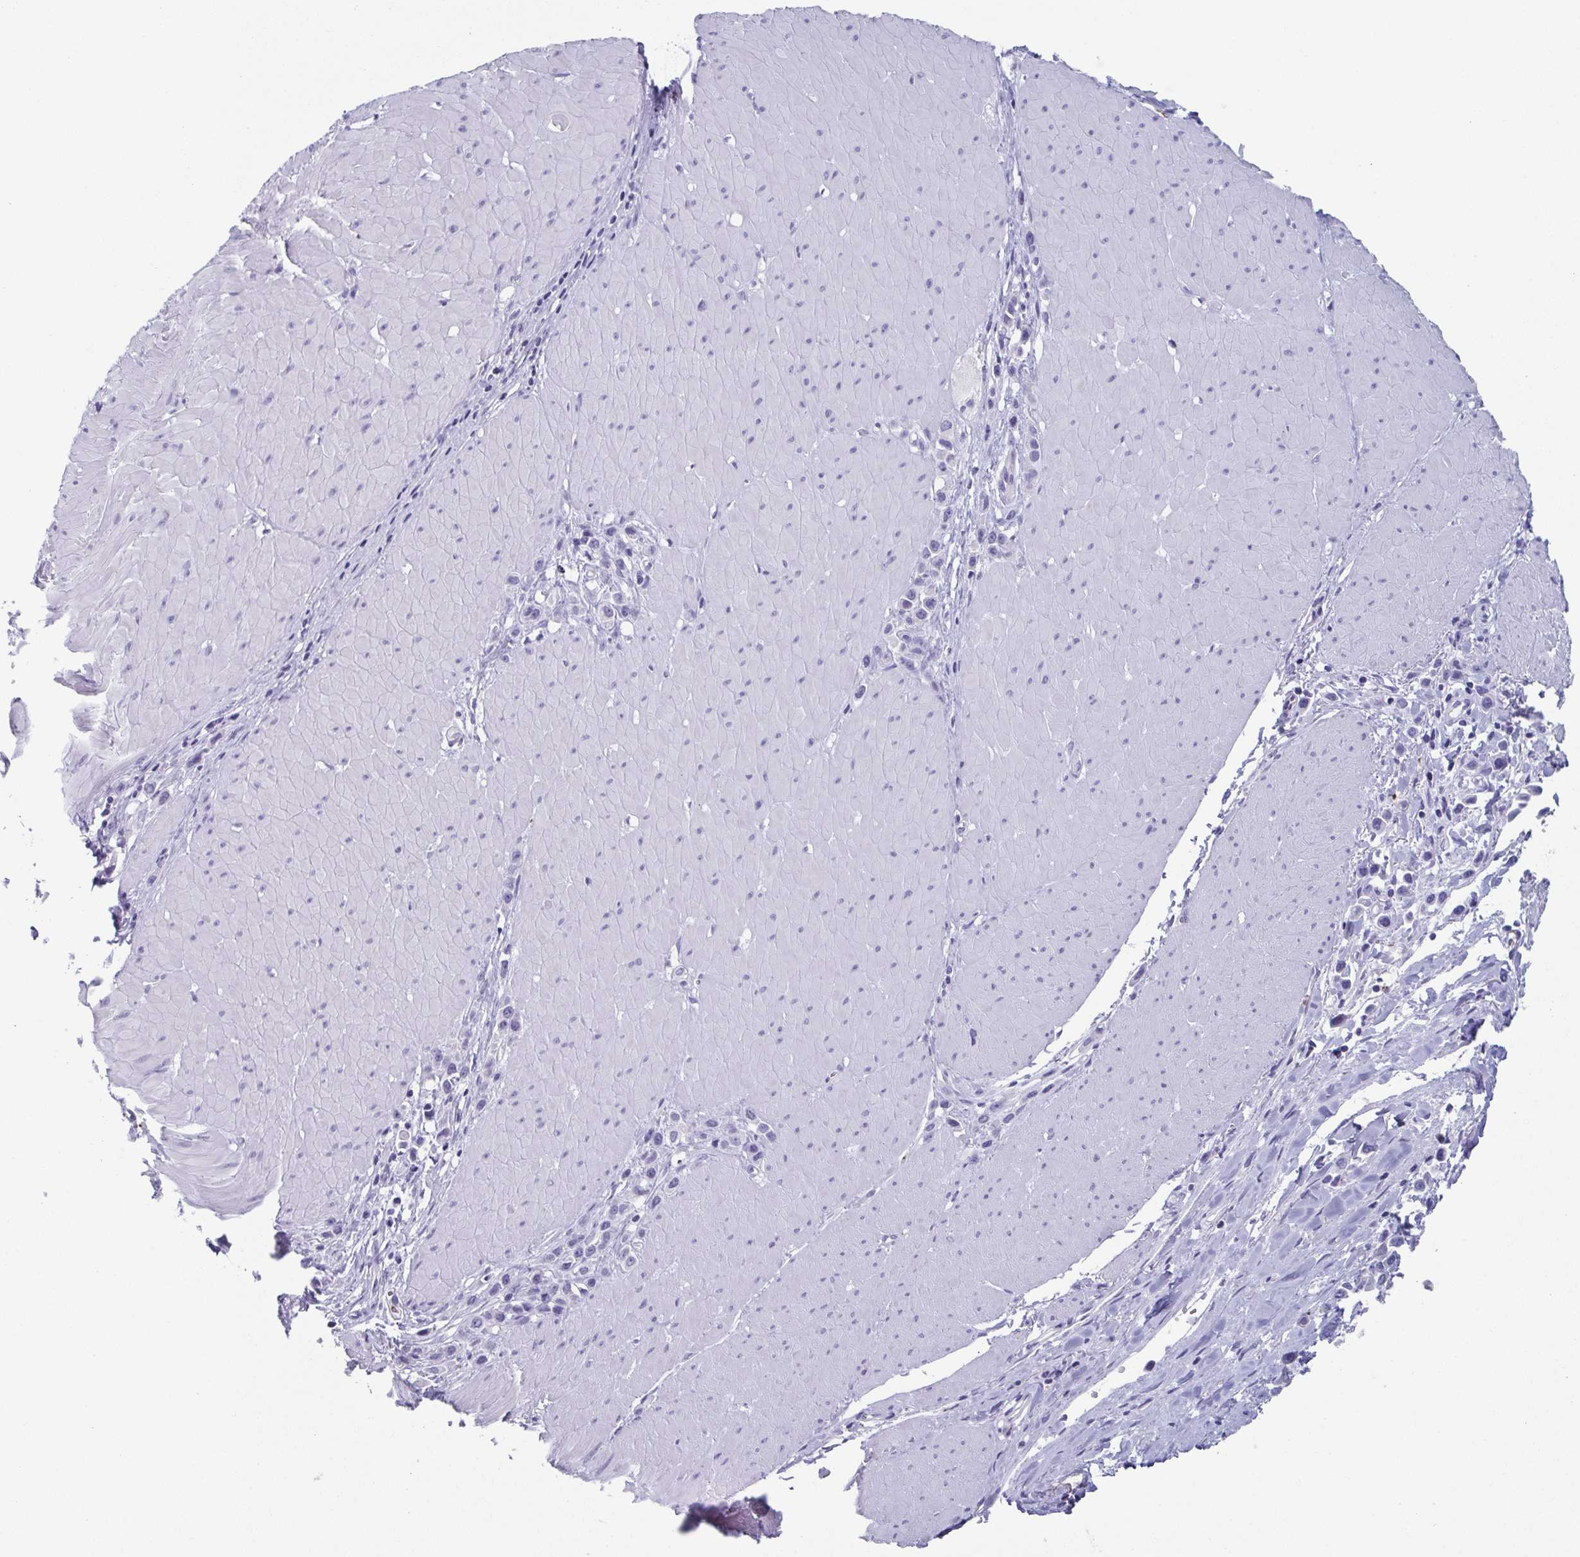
{"staining": {"intensity": "negative", "quantity": "none", "location": "none"}, "tissue": "stomach cancer", "cell_type": "Tumor cells", "image_type": "cancer", "snomed": [{"axis": "morphology", "description": "Adenocarcinoma, NOS"}, {"axis": "topography", "description": "Stomach"}], "caption": "A high-resolution micrograph shows immunohistochemistry (IHC) staining of stomach cancer (adenocarcinoma), which displays no significant expression in tumor cells.", "gene": "LYRM2", "patient": {"sex": "male", "age": 47}}